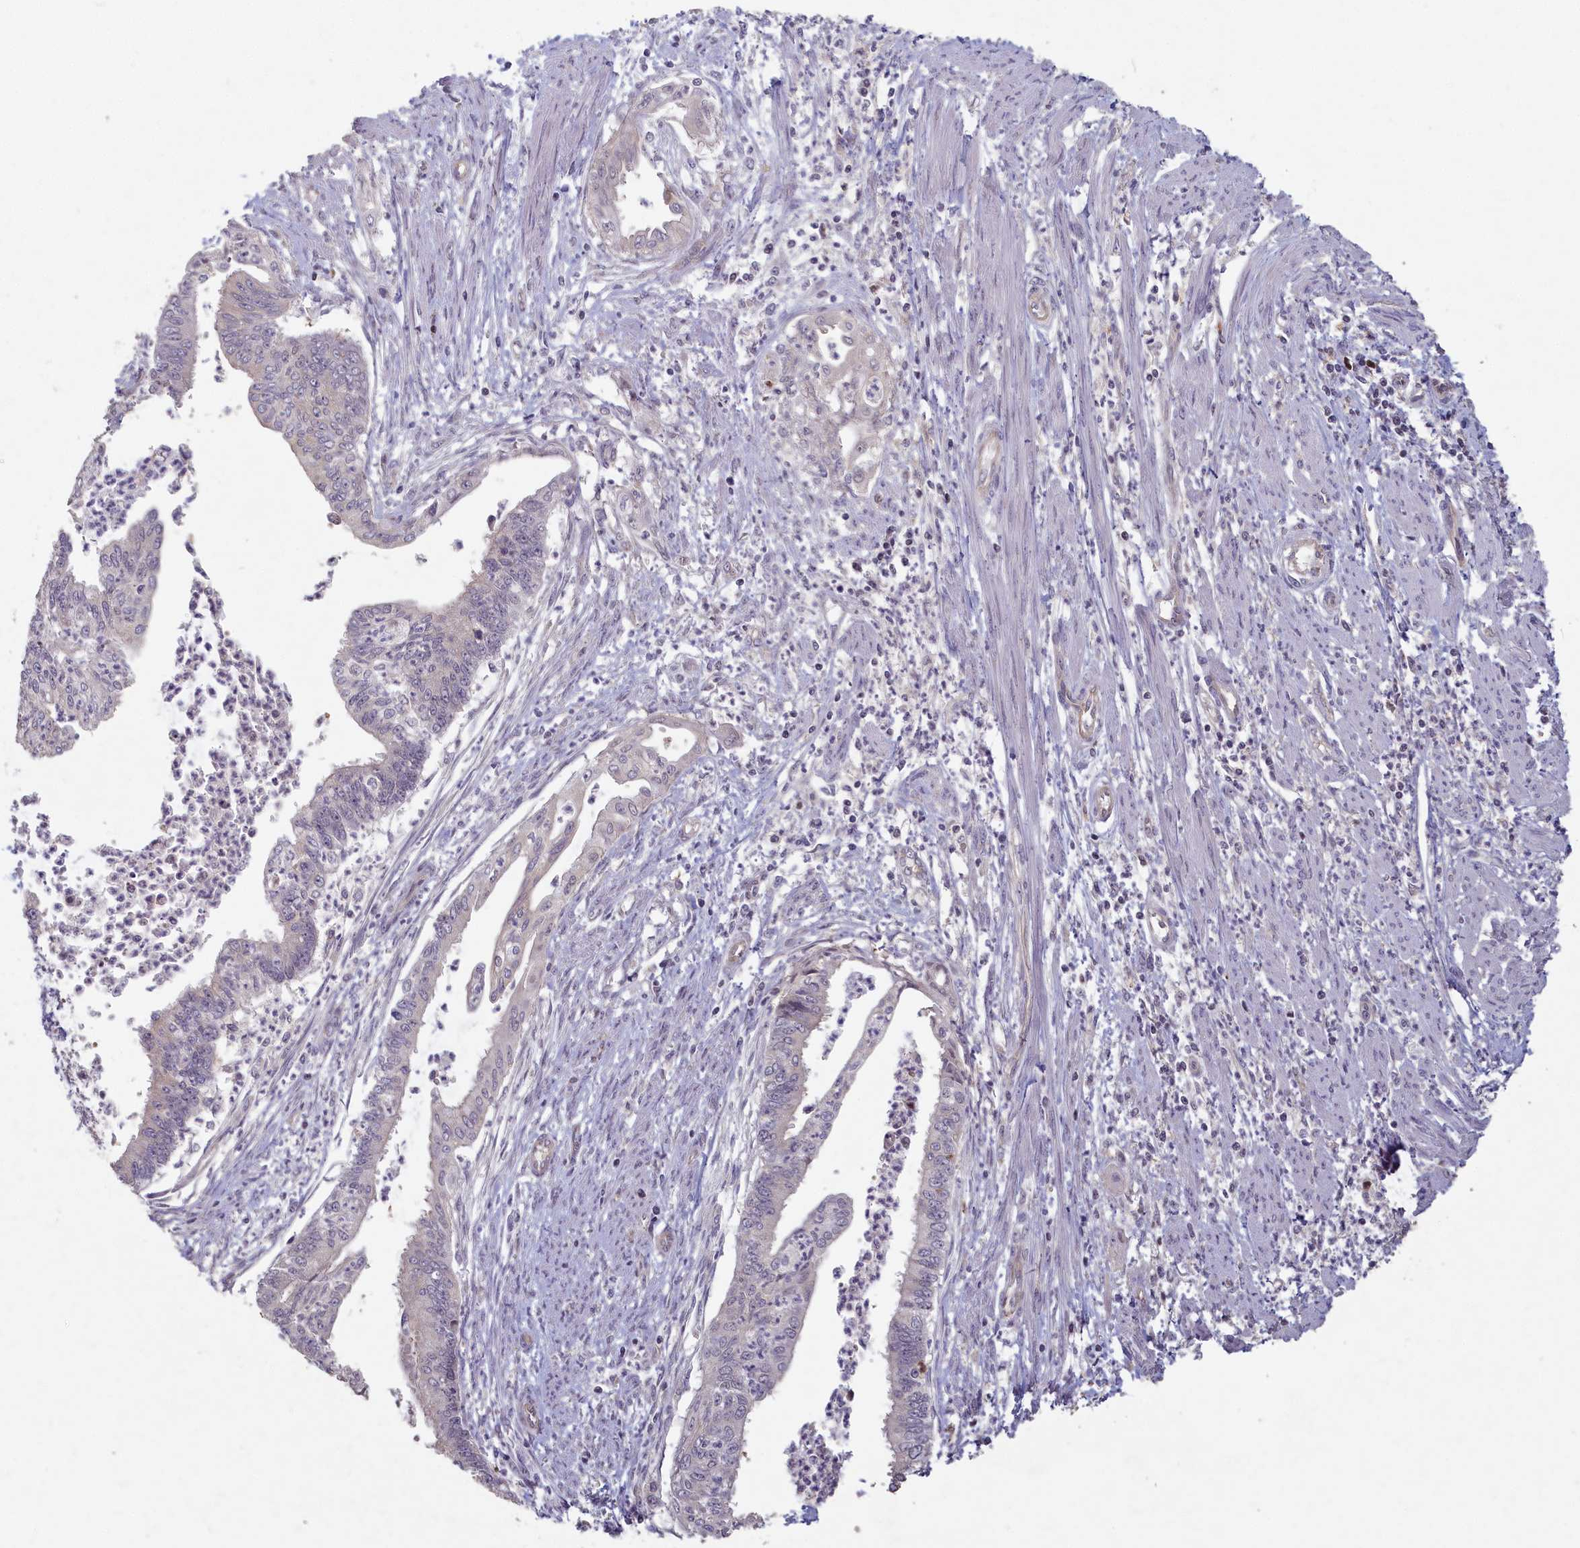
{"staining": {"intensity": "negative", "quantity": "none", "location": "none"}, "tissue": "endometrial cancer", "cell_type": "Tumor cells", "image_type": "cancer", "snomed": [{"axis": "morphology", "description": "Adenocarcinoma, NOS"}, {"axis": "topography", "description": "Endometrium"}], "caption": "The photomicrograph exhibits no staining of tumor cells in adenocarcinoma (endometrial). (DAB (3,3'-diaminobenzidine) immunohistochemistry with hematoxylin counter stain).", "gene": "MADD", "patient": {"sex": "female", "age": 73}}